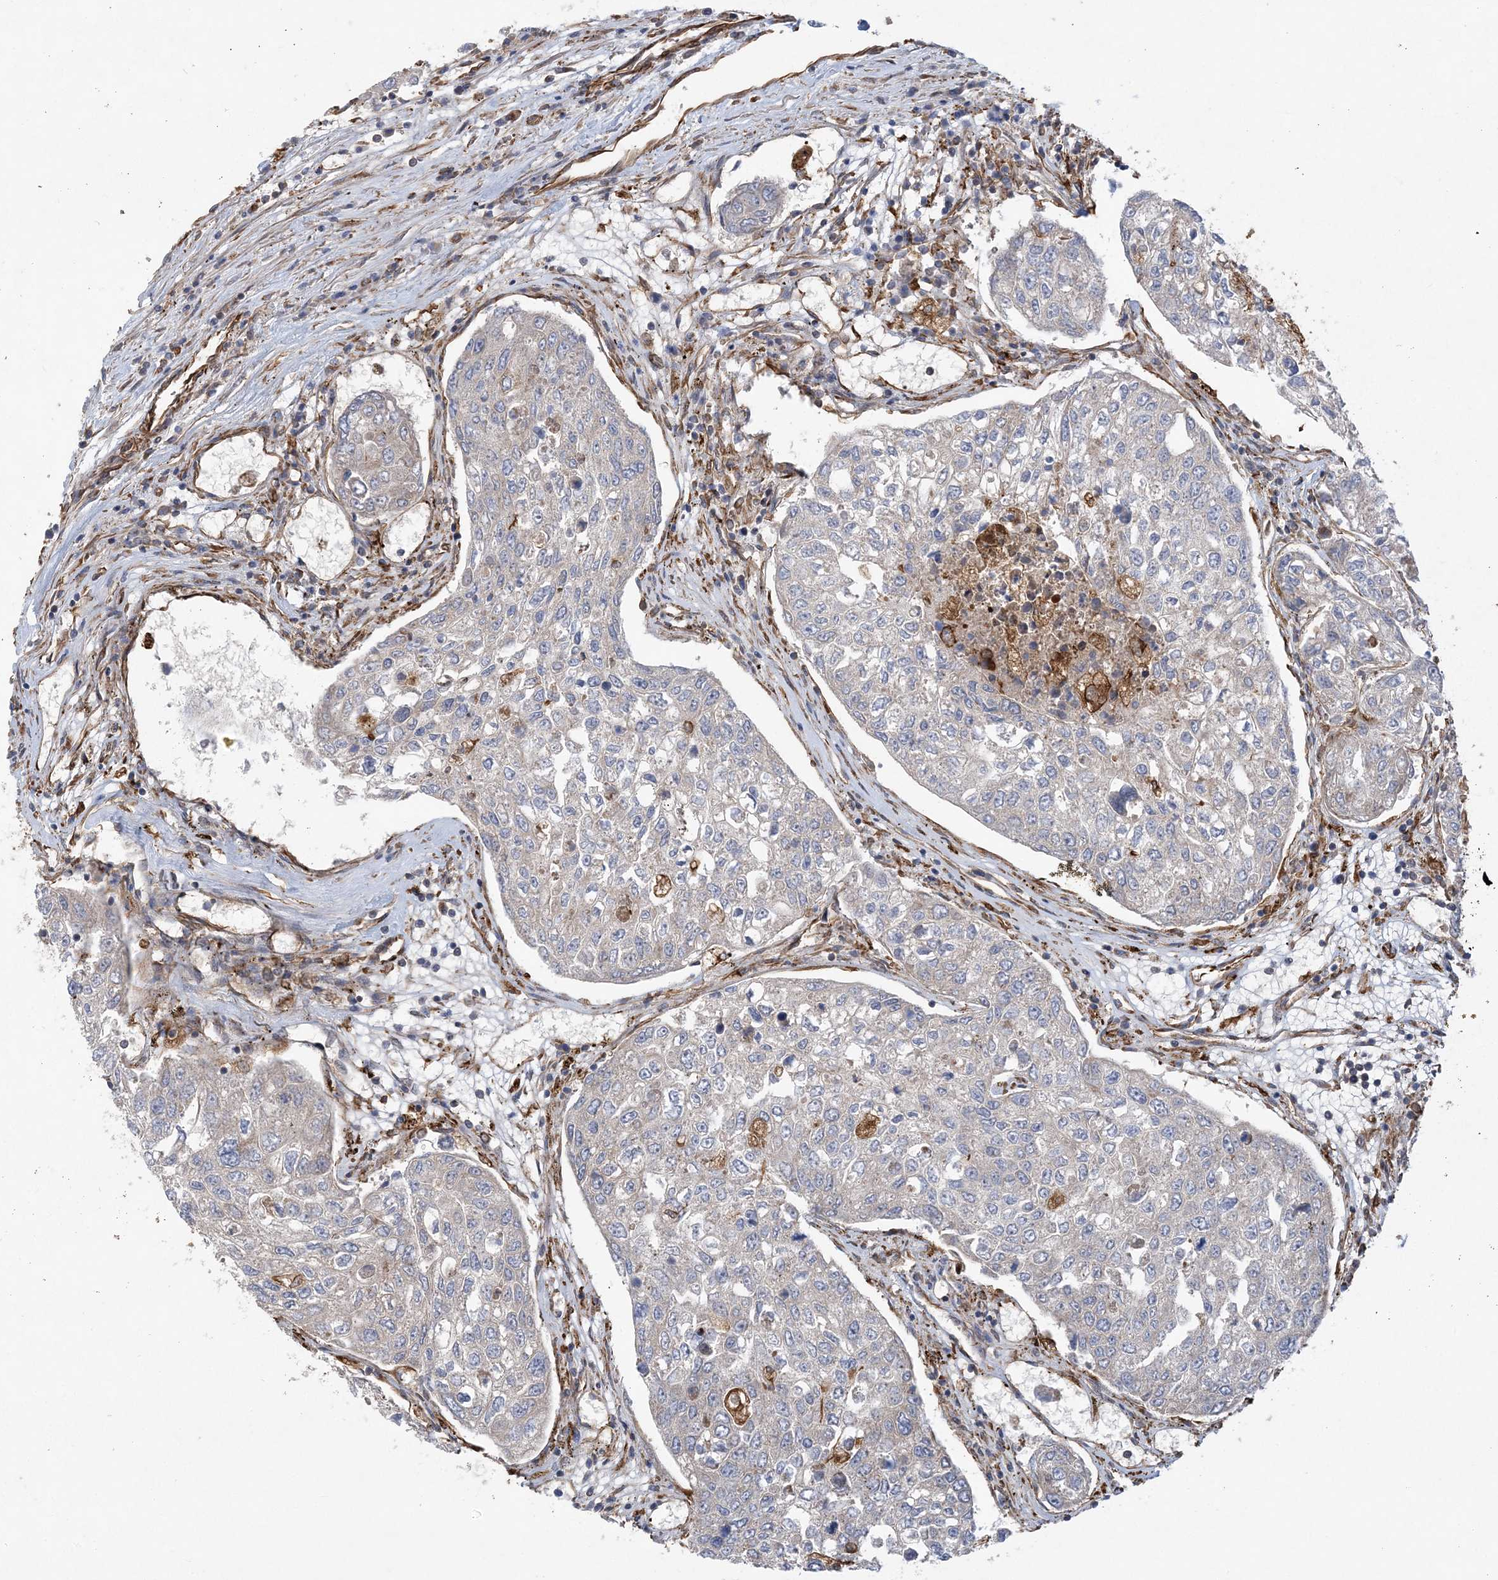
{"staining": {"intensity": "negative", "quantity": "none", "location": "none"}, "tissue": "urothelial cancer", "cell_type": "Tumor cells", "image_type": "cancer", "snomed": [{"axis": "morphology", "description": "Urothelial carcinoma, High grade"}, {"axis": "topography", "description": "Lymph node"}, {"axis": "topography", "description": "Urinary bladder"}], "caption": "Protein analysis of urothelial cancer displays no significant positivity in tumor cells.", "gene": "FAM114A2", "patient": {"sex": "male", "age": 51}}